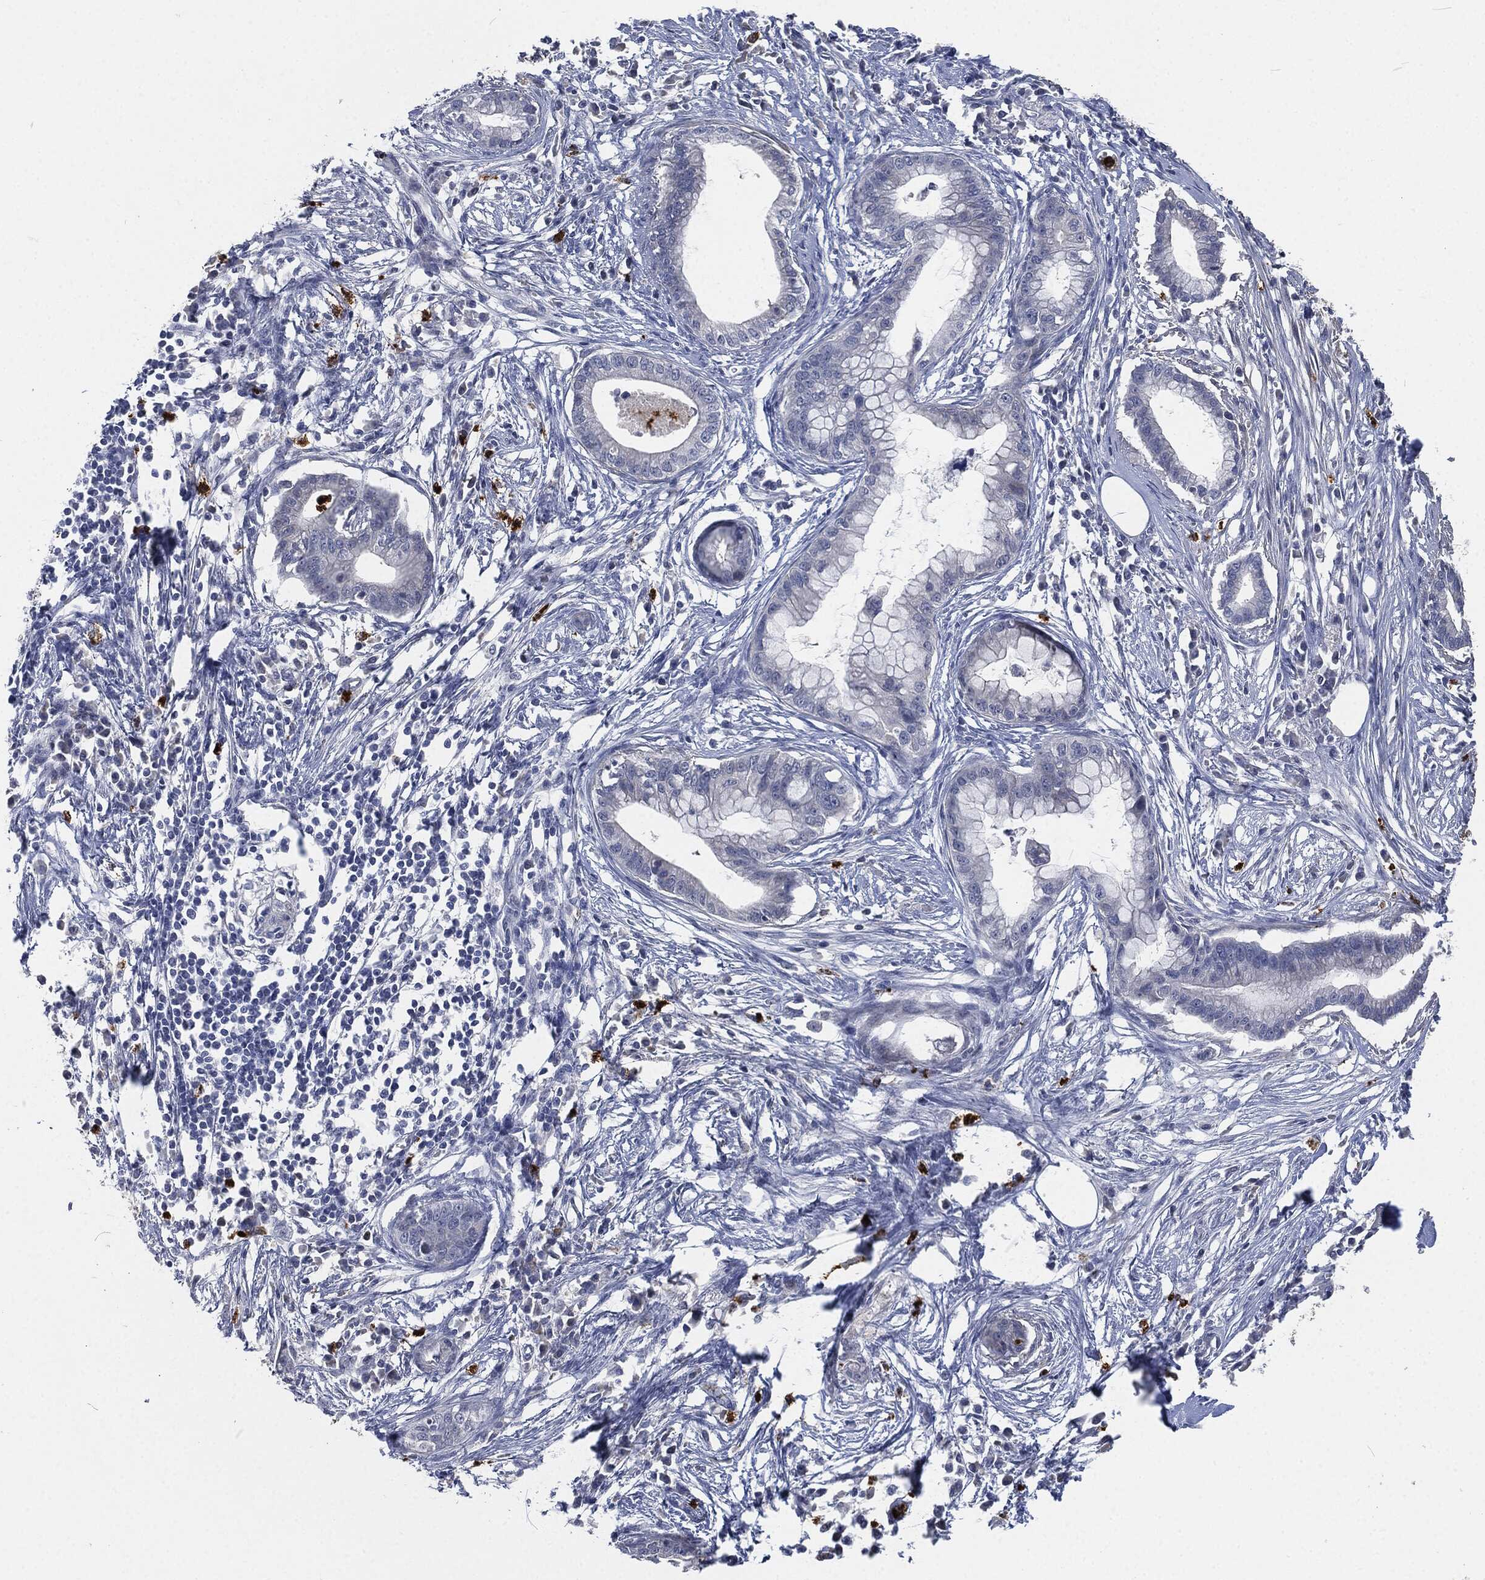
{"staining": {"intensity": "negative", "quantity": "none", "location": "none"}, "tissue": "pancreatic cancer", "cell_type": "Tumor cells", "image_type": "cancer", "snomed": [{"axis": "morphology", "description": "Normal tissue, NOS"}, {"axis": "morphology", "description": "Adenocarcinoma, NOS"}, {"axis": "topography", "description": "Pancreas"}], "caption": "Immunohistochemistry histopathology image of adenocarcinoma (pancreatic) stained for a protein (brown), which reveals no expression in tumor cells.", "gene": "MPO", "patient": {"sex": "female", "age": 58}}